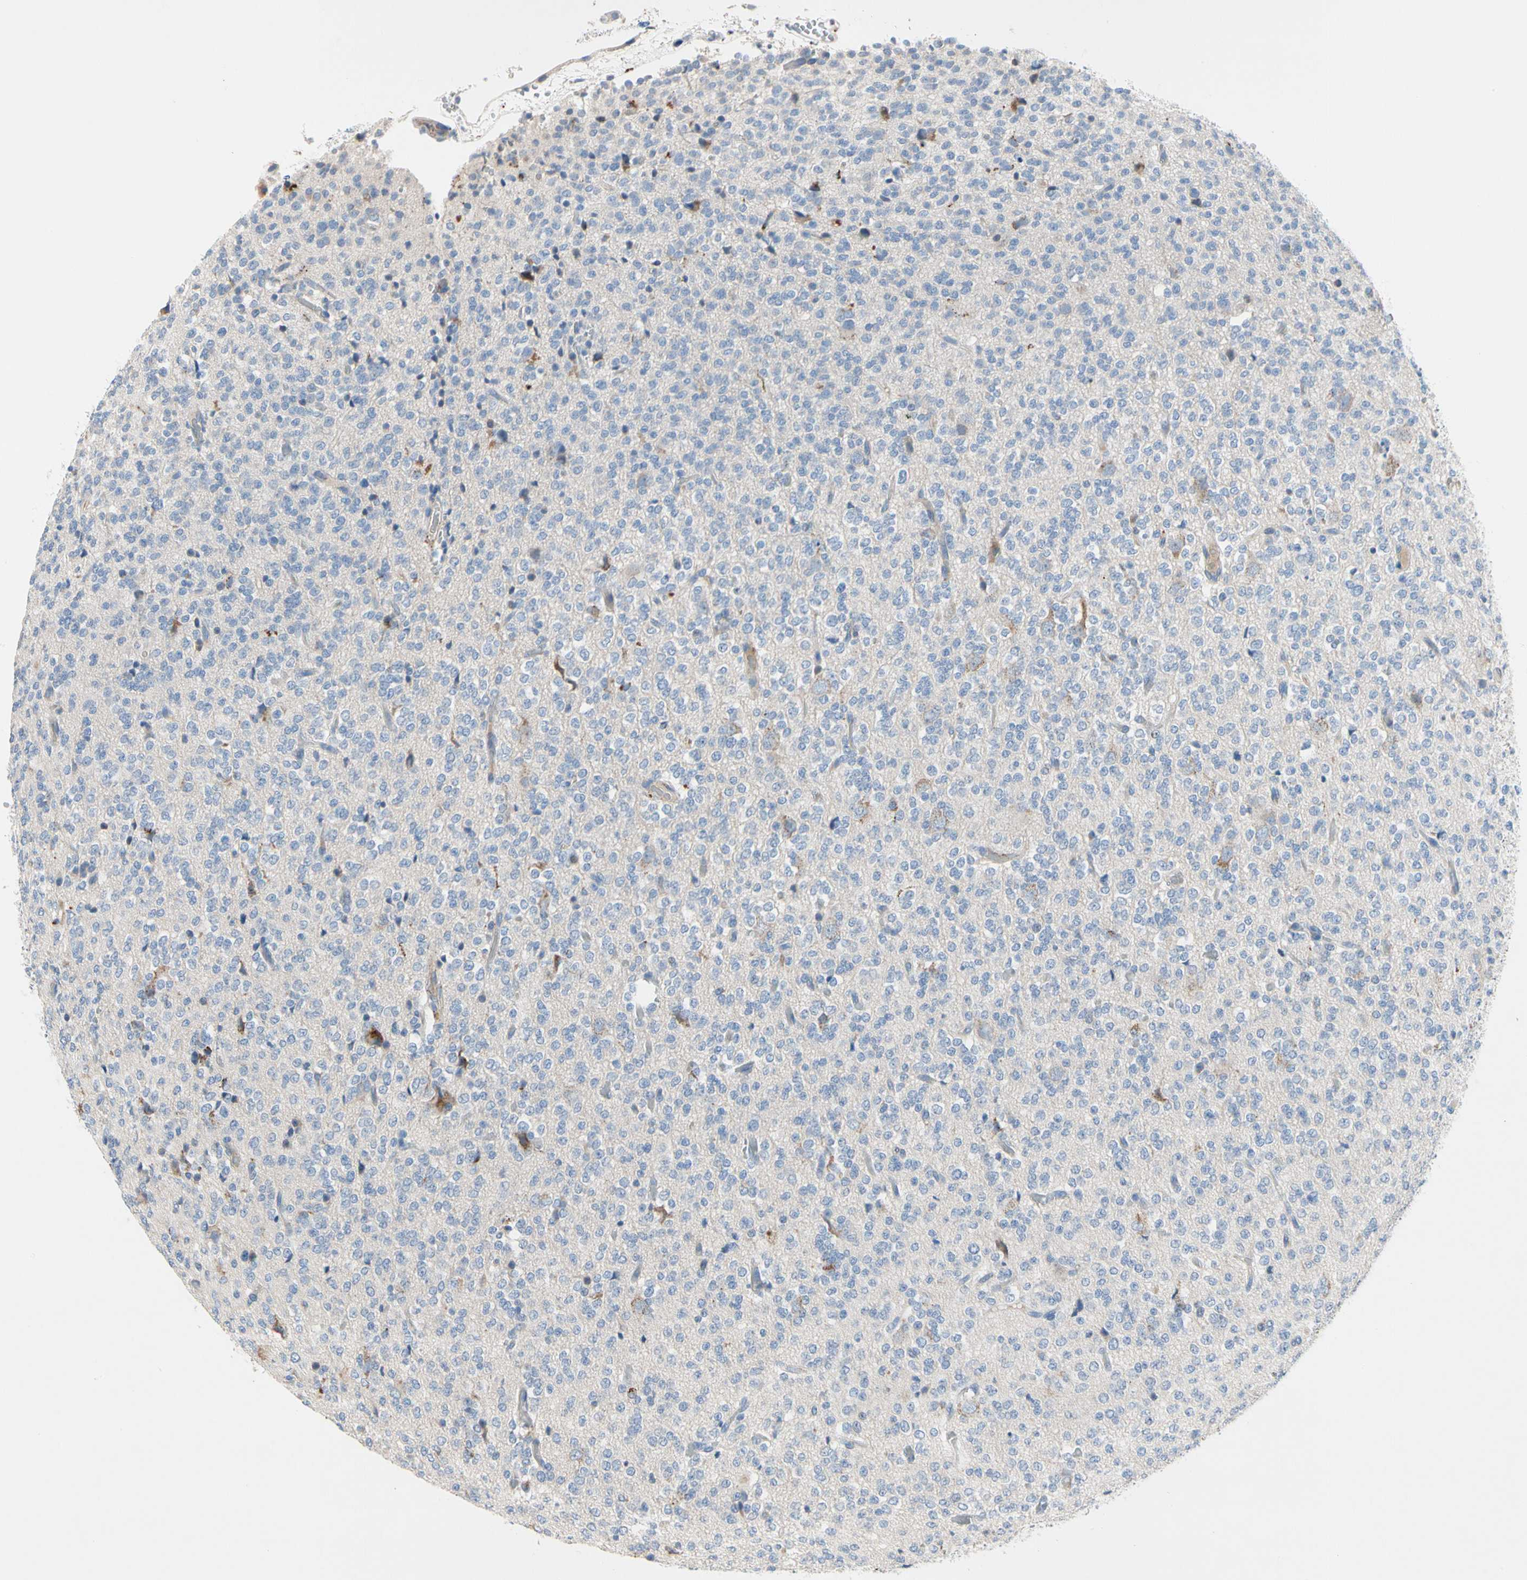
{"staining": {"intensity": "moderate", "quantity": "<25%", "location": "cytoplasmic/membranous"}, "tissue": "glioma", "cell_type": "Tumor cells", "image_type": "cancer", "snomed": [{"axis": "morphology", "description": "Glioma, malignant, Low grade"}, {"axis": "topography", "description": "Brain"}], "caption": "Glioma stained with a protein marker displays moderate staining in tumor cells.", "gene": "RETSAT", "patient": {"sex": "male", "age": 38}}